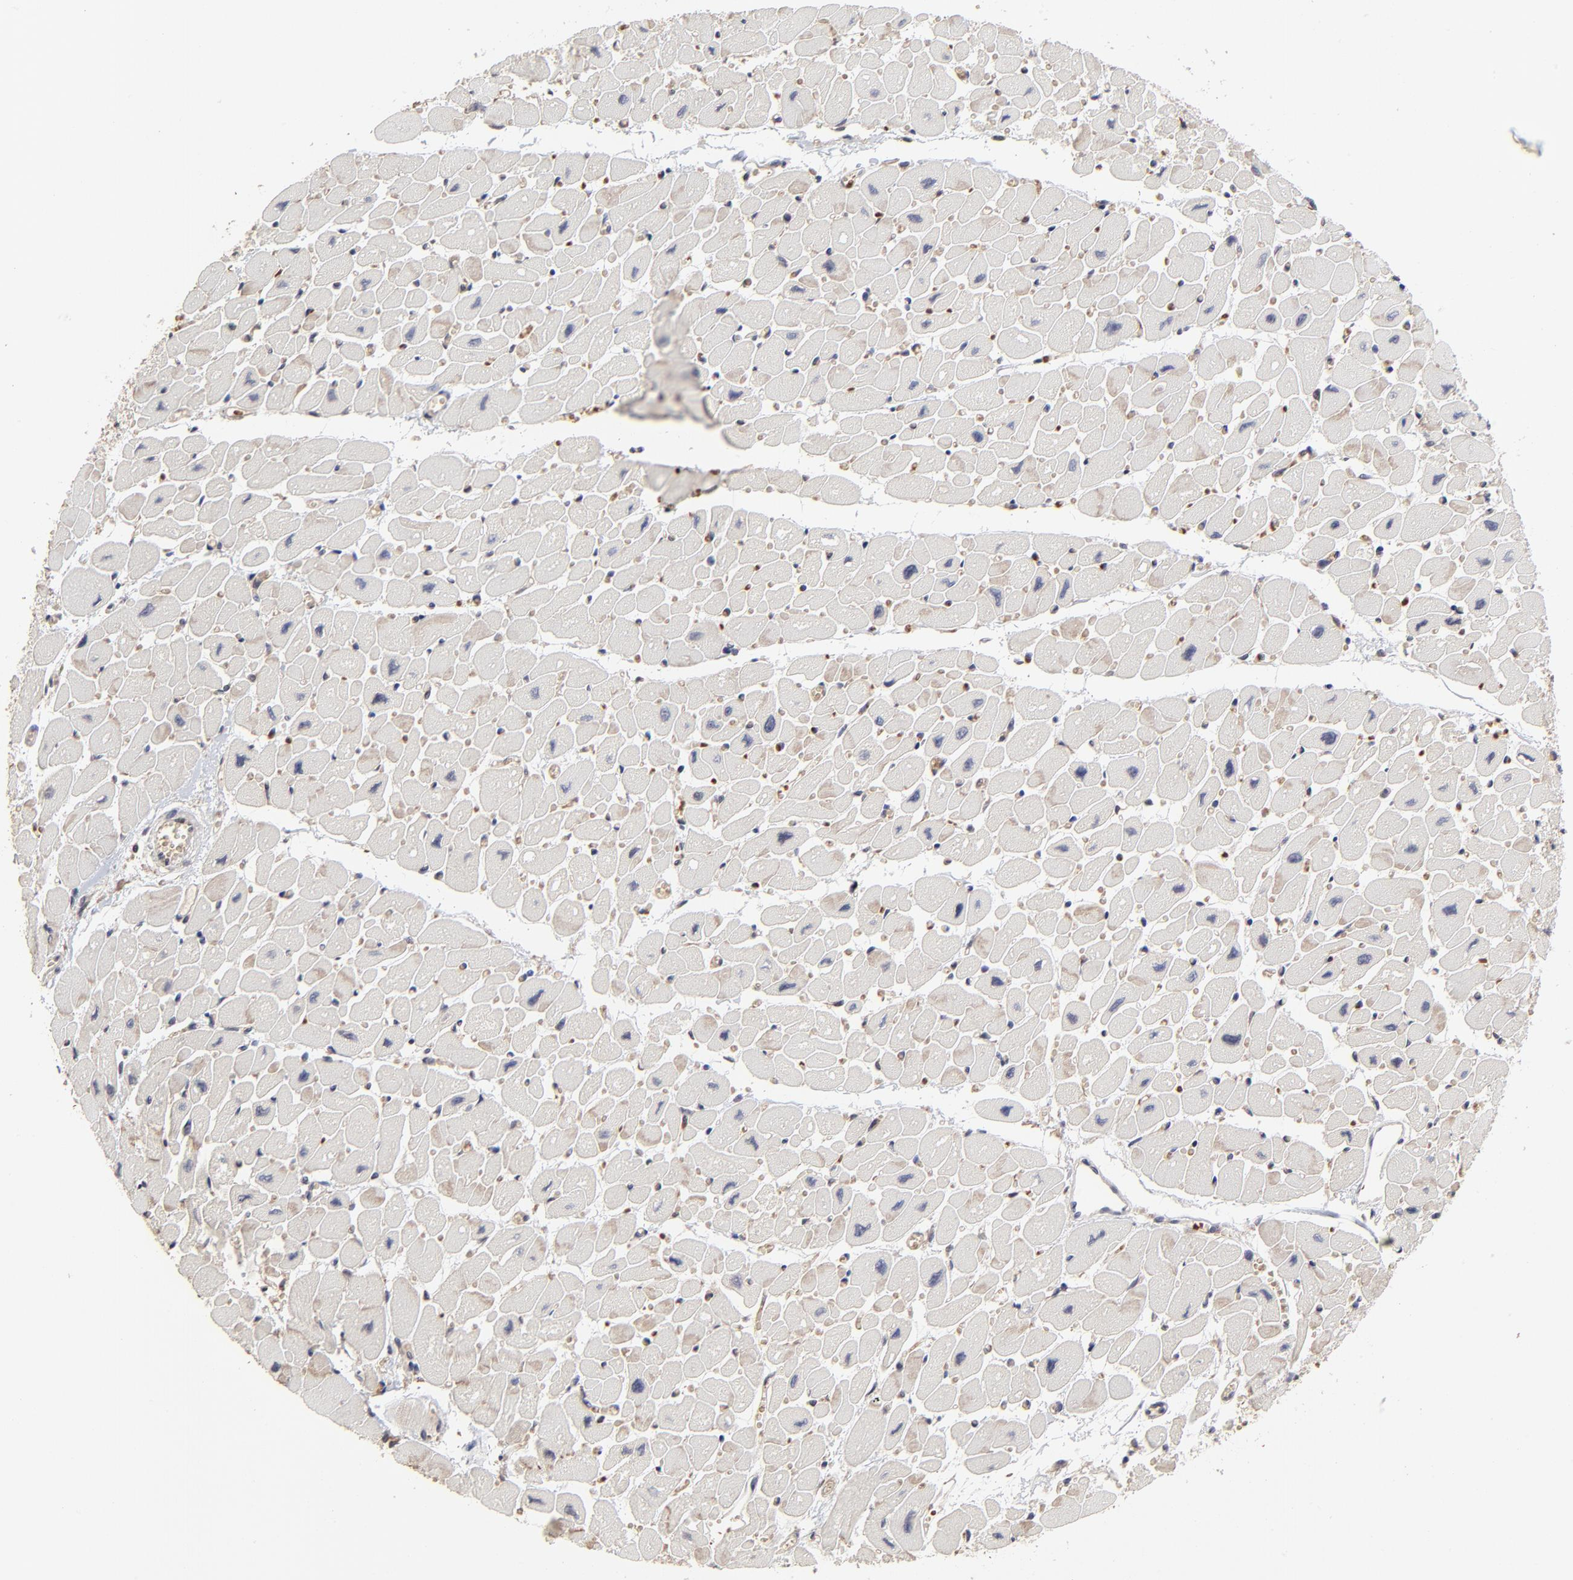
{"staining": {"intensity": "negative", "quantity": "none", "location": "none"}, "tissue": "heart muscle", "cell_type": "Cardiomyocytes", "image_type": "normal", "snomed": [{"axis": "morphology", "description": "Normal tissue, NOS"}, {"axis": "topography", "description": "Heart"}], "caption": "Image shows no significant protein expression in cardiomyocytes of unremarkable heart muscle. (Immunohistochemistry (ihc), brightfield microscopy, high magnification).", "gene": "FRMD8", "patient": {"sex": "female", "age": 54}}